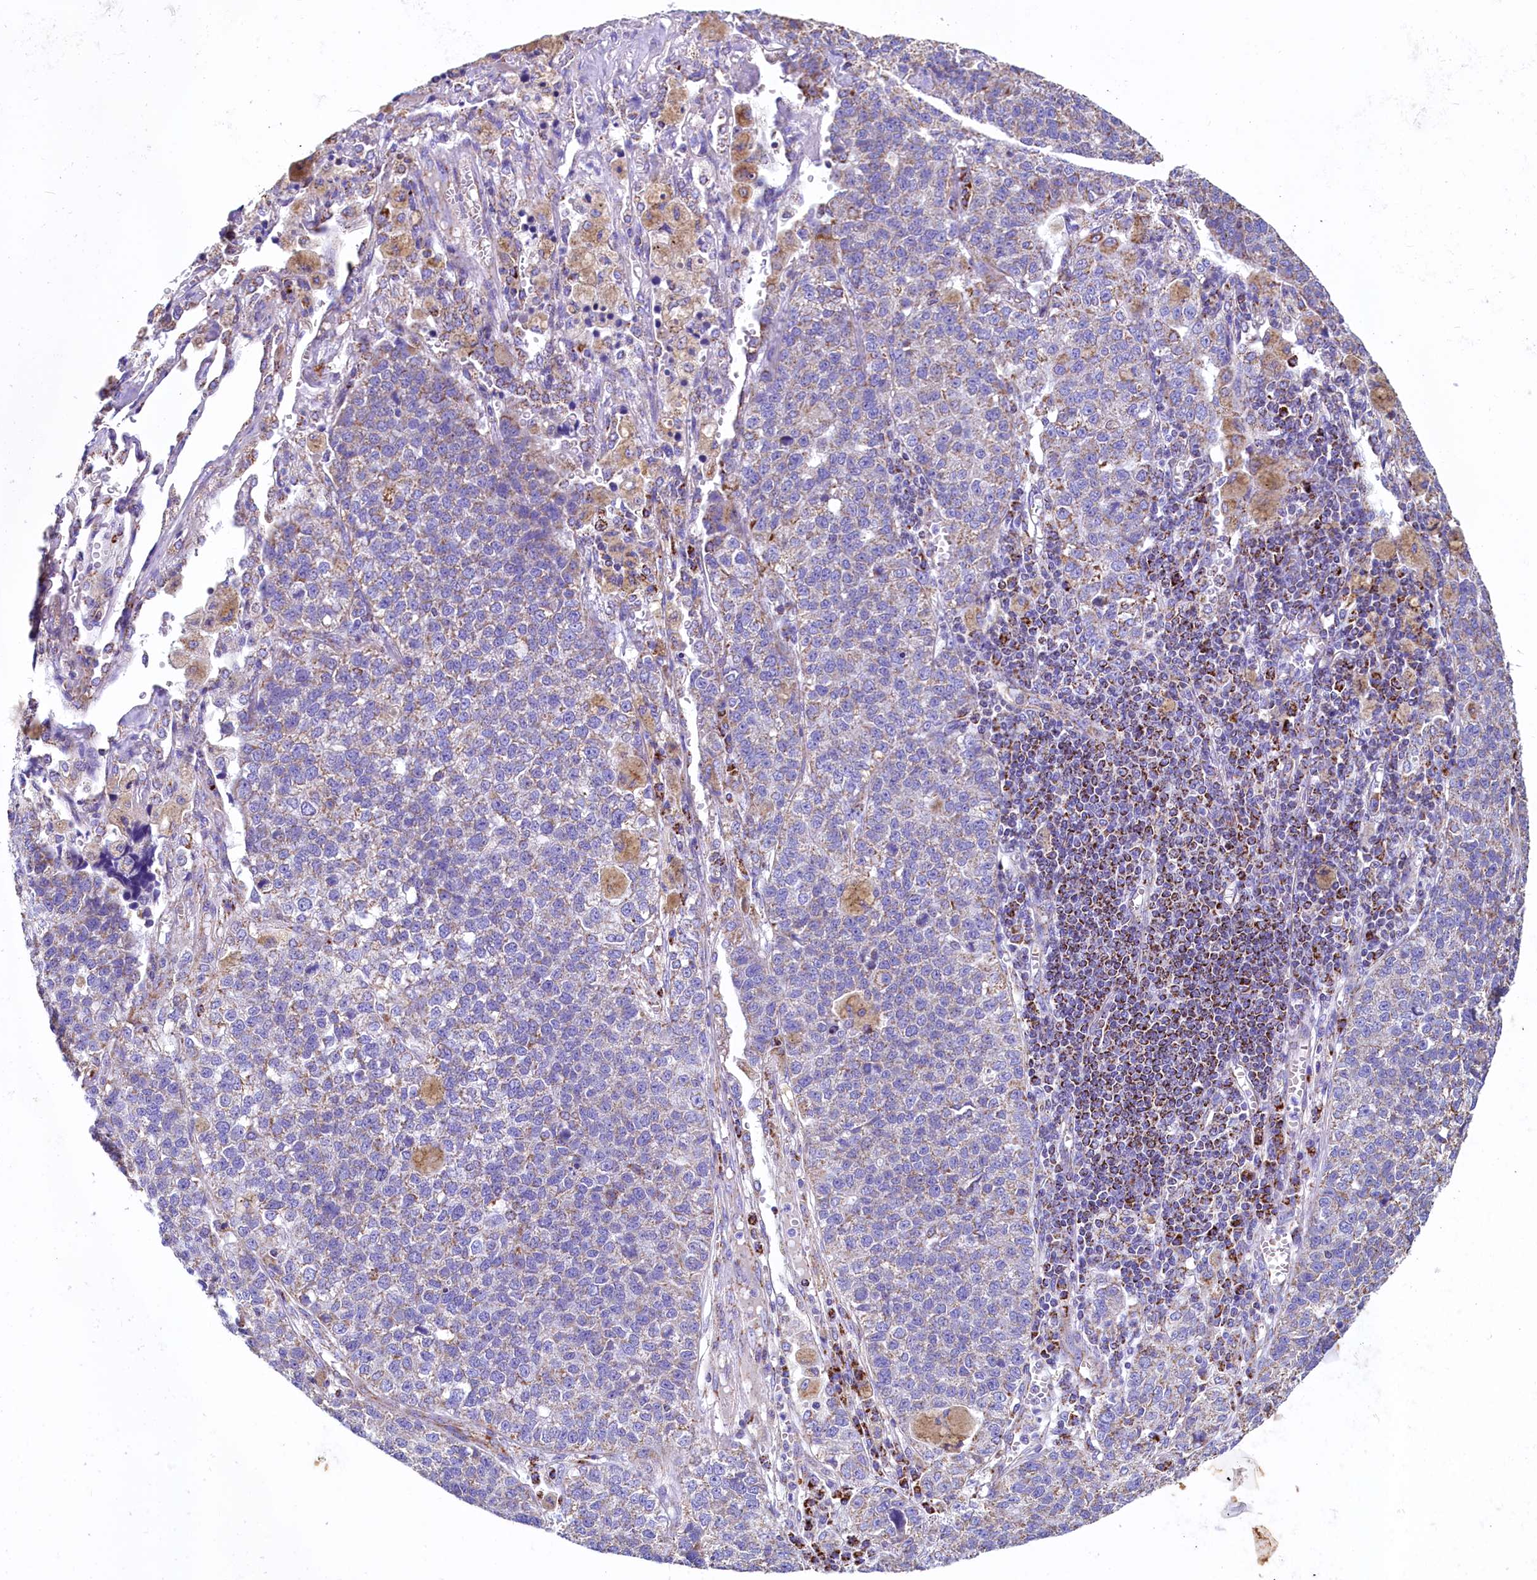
{"staining": {"intensity": "weak", "quantity": "<25%", "location": "cytoplasmic/membranous"}, "tissue": "lung cancer", "cell_type": "Tumor cells", "image_type": "cancer", "snomed": [{"axis": "morphology", "description": "Adenocarcinoma, NOS"}, {"axis": "topography", "description": "Lung"}], "caption": "High power microscopy image of an immunohistochemistry (IHC) photomicrograph of lung cancer, revealing no significant staining in tumor cells. (Brightfield microscopy of DAB (3,3'-diaminobenzidine) immunohistochemistry (IHC) at high magnification).", "gene": "IDH3A", "patient": {"sex": "male", "age": 49}}